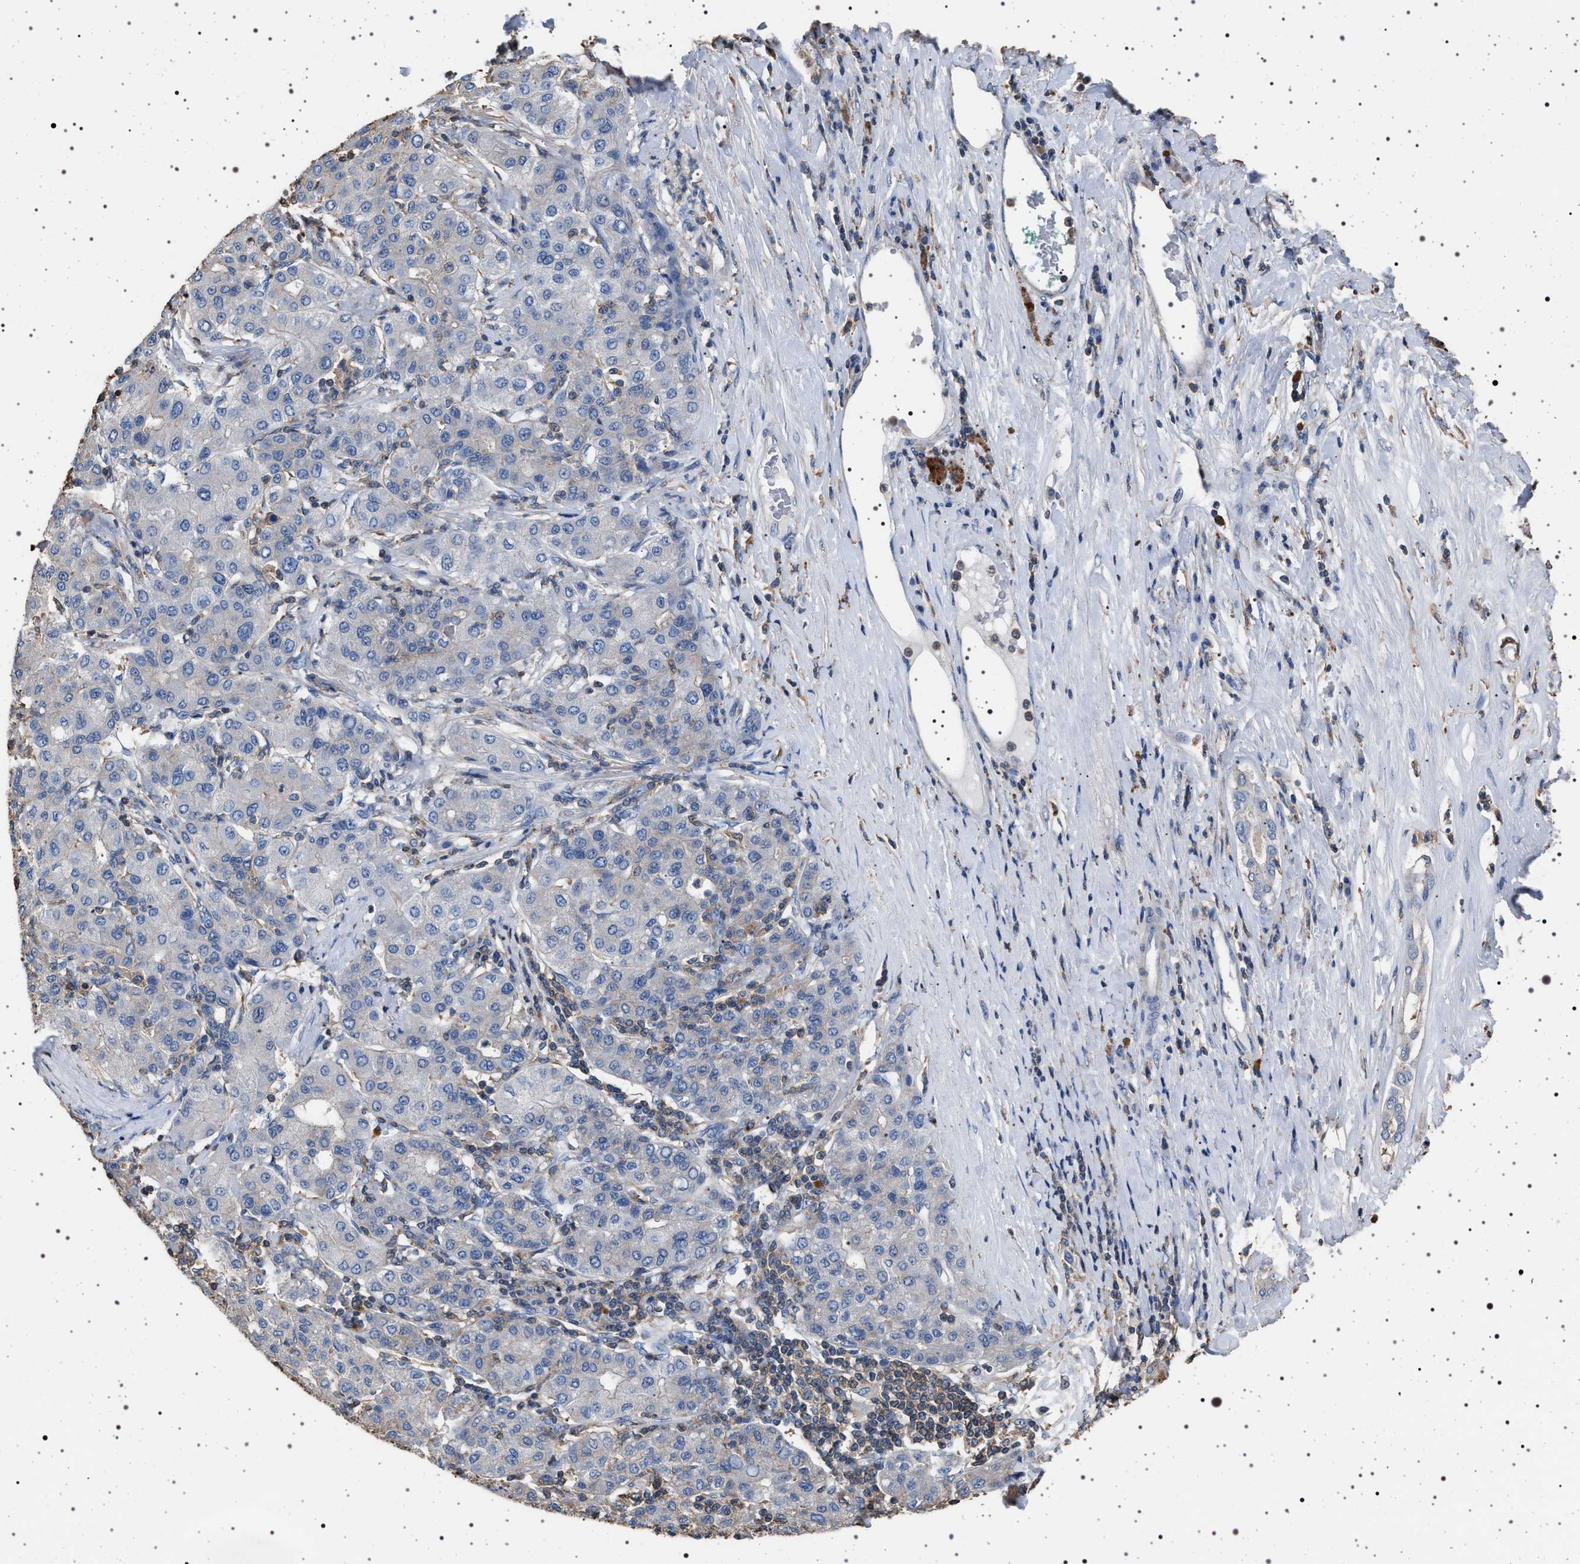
{"staining": {"intensity": "negative", "quantity": "none", "location": "none"}, "tissue": "liver cancer", "cell_type": "Tumor cells", "image_type": "cancer", "snomed": [{"axis": "morphology", "description": "Carcinoma, Hepatocellular, NOS"}, {"axis": "topography", "description": "Liver"}], "caption": "High magnification brightfield microscopy of liver hepatocellular carcinoma stained with DAB (3,3'-diaminobenzidine) (brown) and counterstained with hematoxylin (blue): tumor cells show no significant staining.", "gene": "SMAP2", "patient": {"sex": "male", "age": 65}}